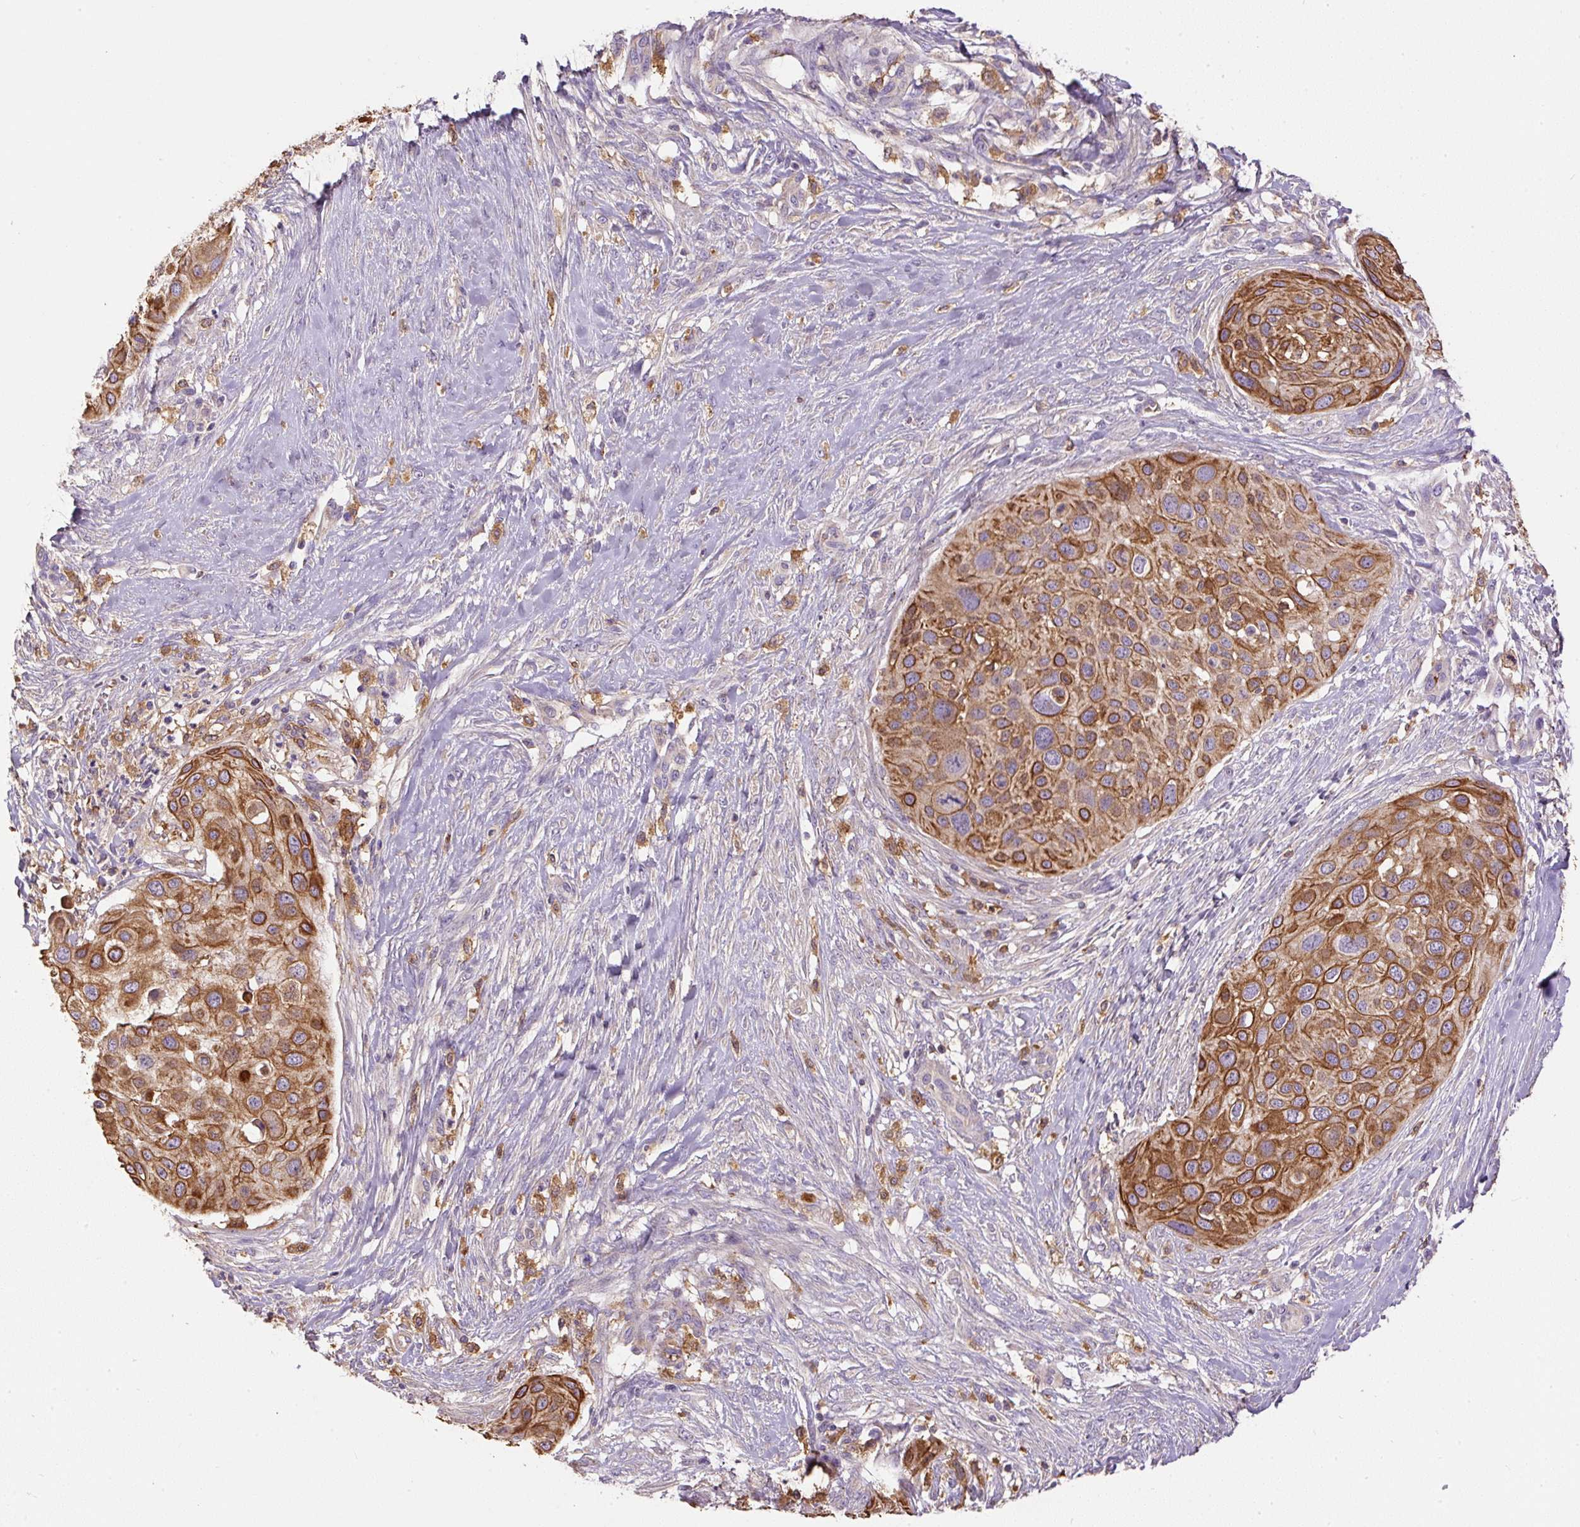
{"staining": {"intensity": "moderate", "quantity": ">75%", "location": "cytoplasmic/membranous"}, "tissue": "skin cancer", "cell_type": "Tumor cells", "image_type": "cancer", "snomed": [{"axis": "morphology", "description": "Squamous cell carcinoma, NOS"}, {"axis": "topography", "description": "Skin"}], "caption": "Human squamous cell carcinoma (skin) stained for a protein (brown) demonstrates moderate cytoplasmic/membranous positive staining in approximately >75% of tumor cells.", "gene": "DAPK1", "patient": {"sex": "female", "age": 87}}